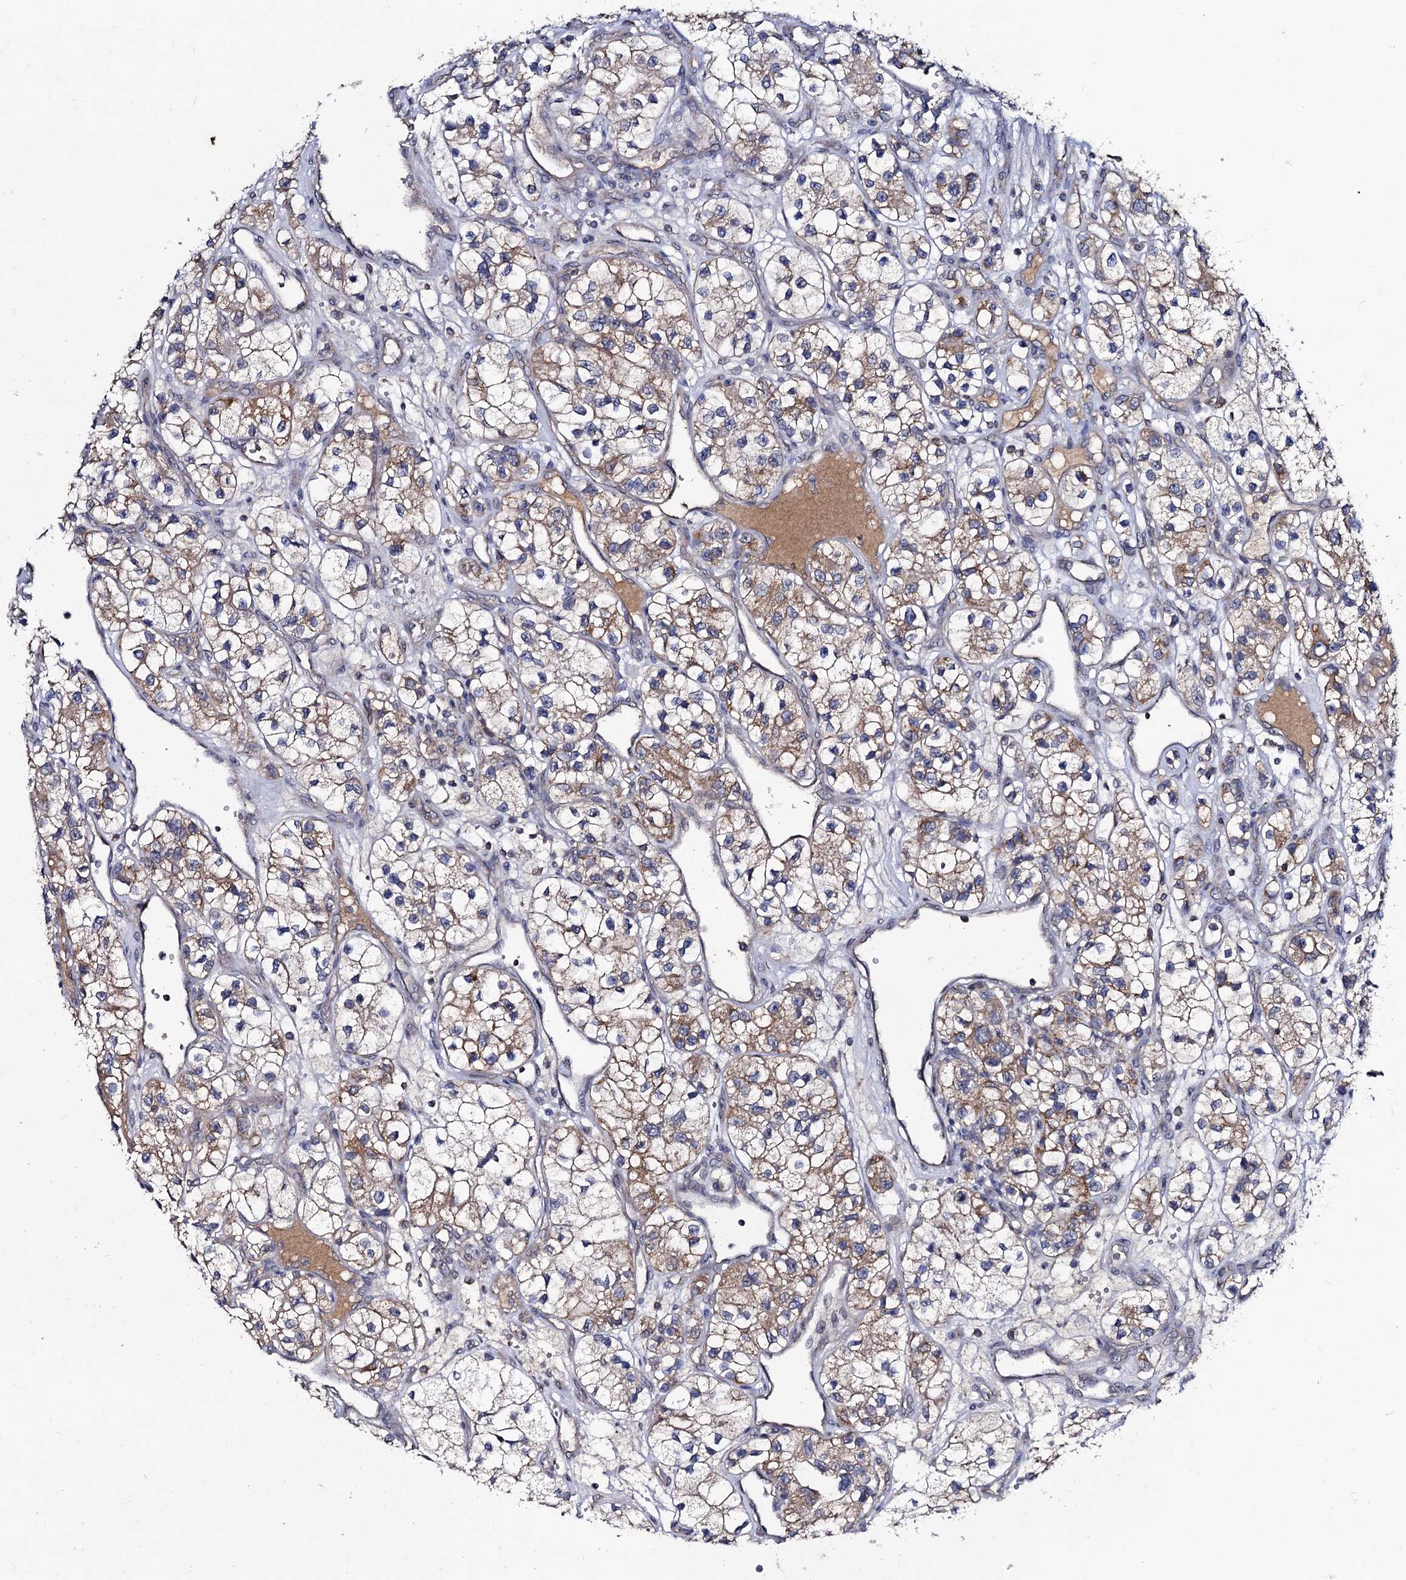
{"staining": {"intensity": "moderate", "quantity": "25%-75%", "location": "cytoplasmic/membranous"}, "tissue": "renal cancer", "cell_type": "Tumor cells", "image_type": "cancer", "snomed": [{"axis": "morphology", "description": "Adenocarcinoma, NOS"}, {"axis": "topography", "description": "Kidney"}], "caption": "A micrograph of renal adenocarcinoma stained for a protein exhibits moderate cytoplasmic/membranous brown staining in tumor cells.", "gene": "VPS37D", "patient": {"sex": "female", "age": 57}}